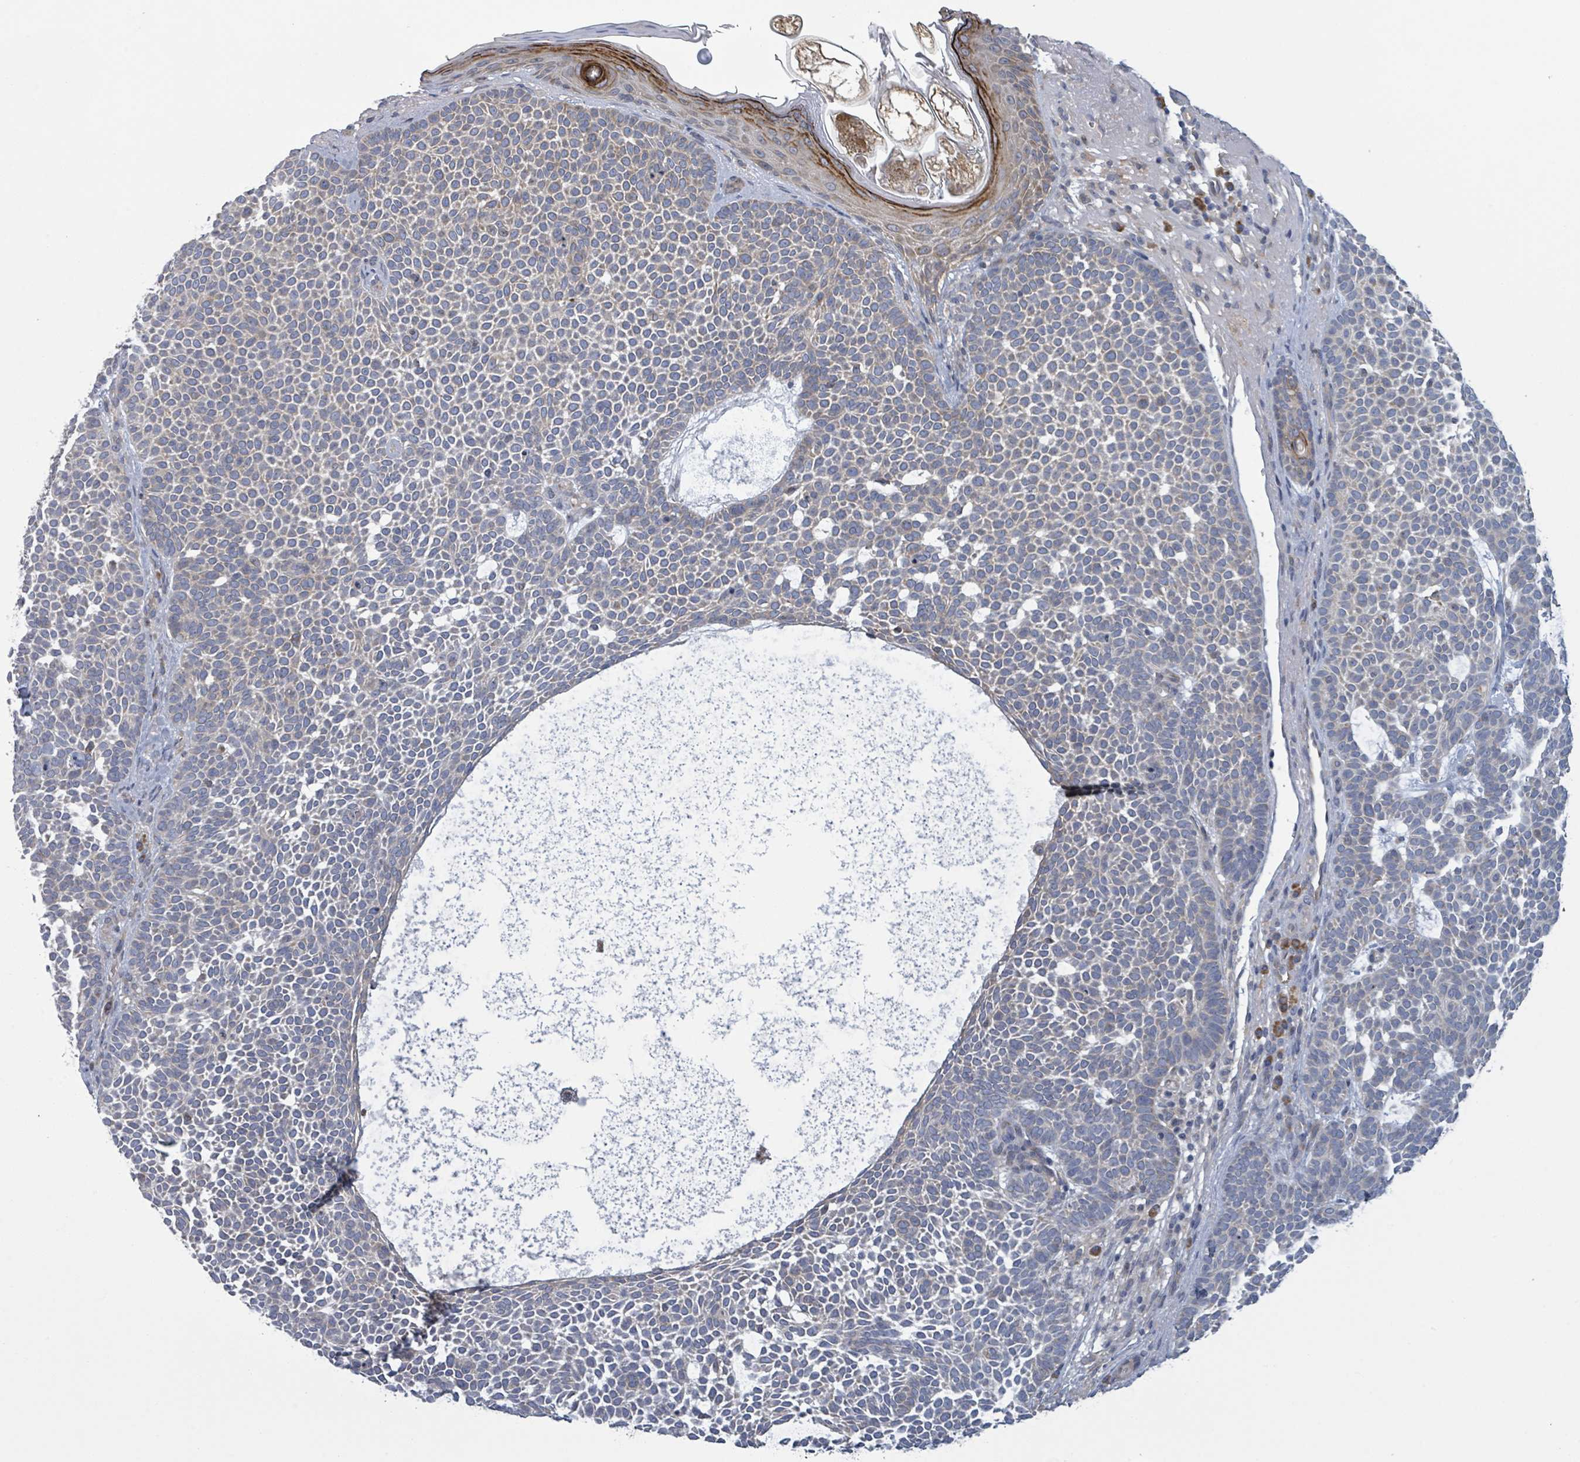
{"staining": {"intensity": "negative", "quantity": "none", "location": "none"}, "tissue": "skin cancer", "cell_type": "Tumor cells", "image_type": "cancer", "snomed": [{"axis": "morphology", "description": "Basal cell carcinoma"}, {"axis": "topography", "description": "Skin"}], "caption": "Tumor cells are negative for brown protein staining in skin cancer (basal cell carcinoma). (Stains: DAB immunohistochemistry (IHC) with hematoxylin counter stain, Microscopy: brightfield microscopy at high magnification).", "gene": "ATP13A1", "patient": {"sex": "female", "age": 77}}